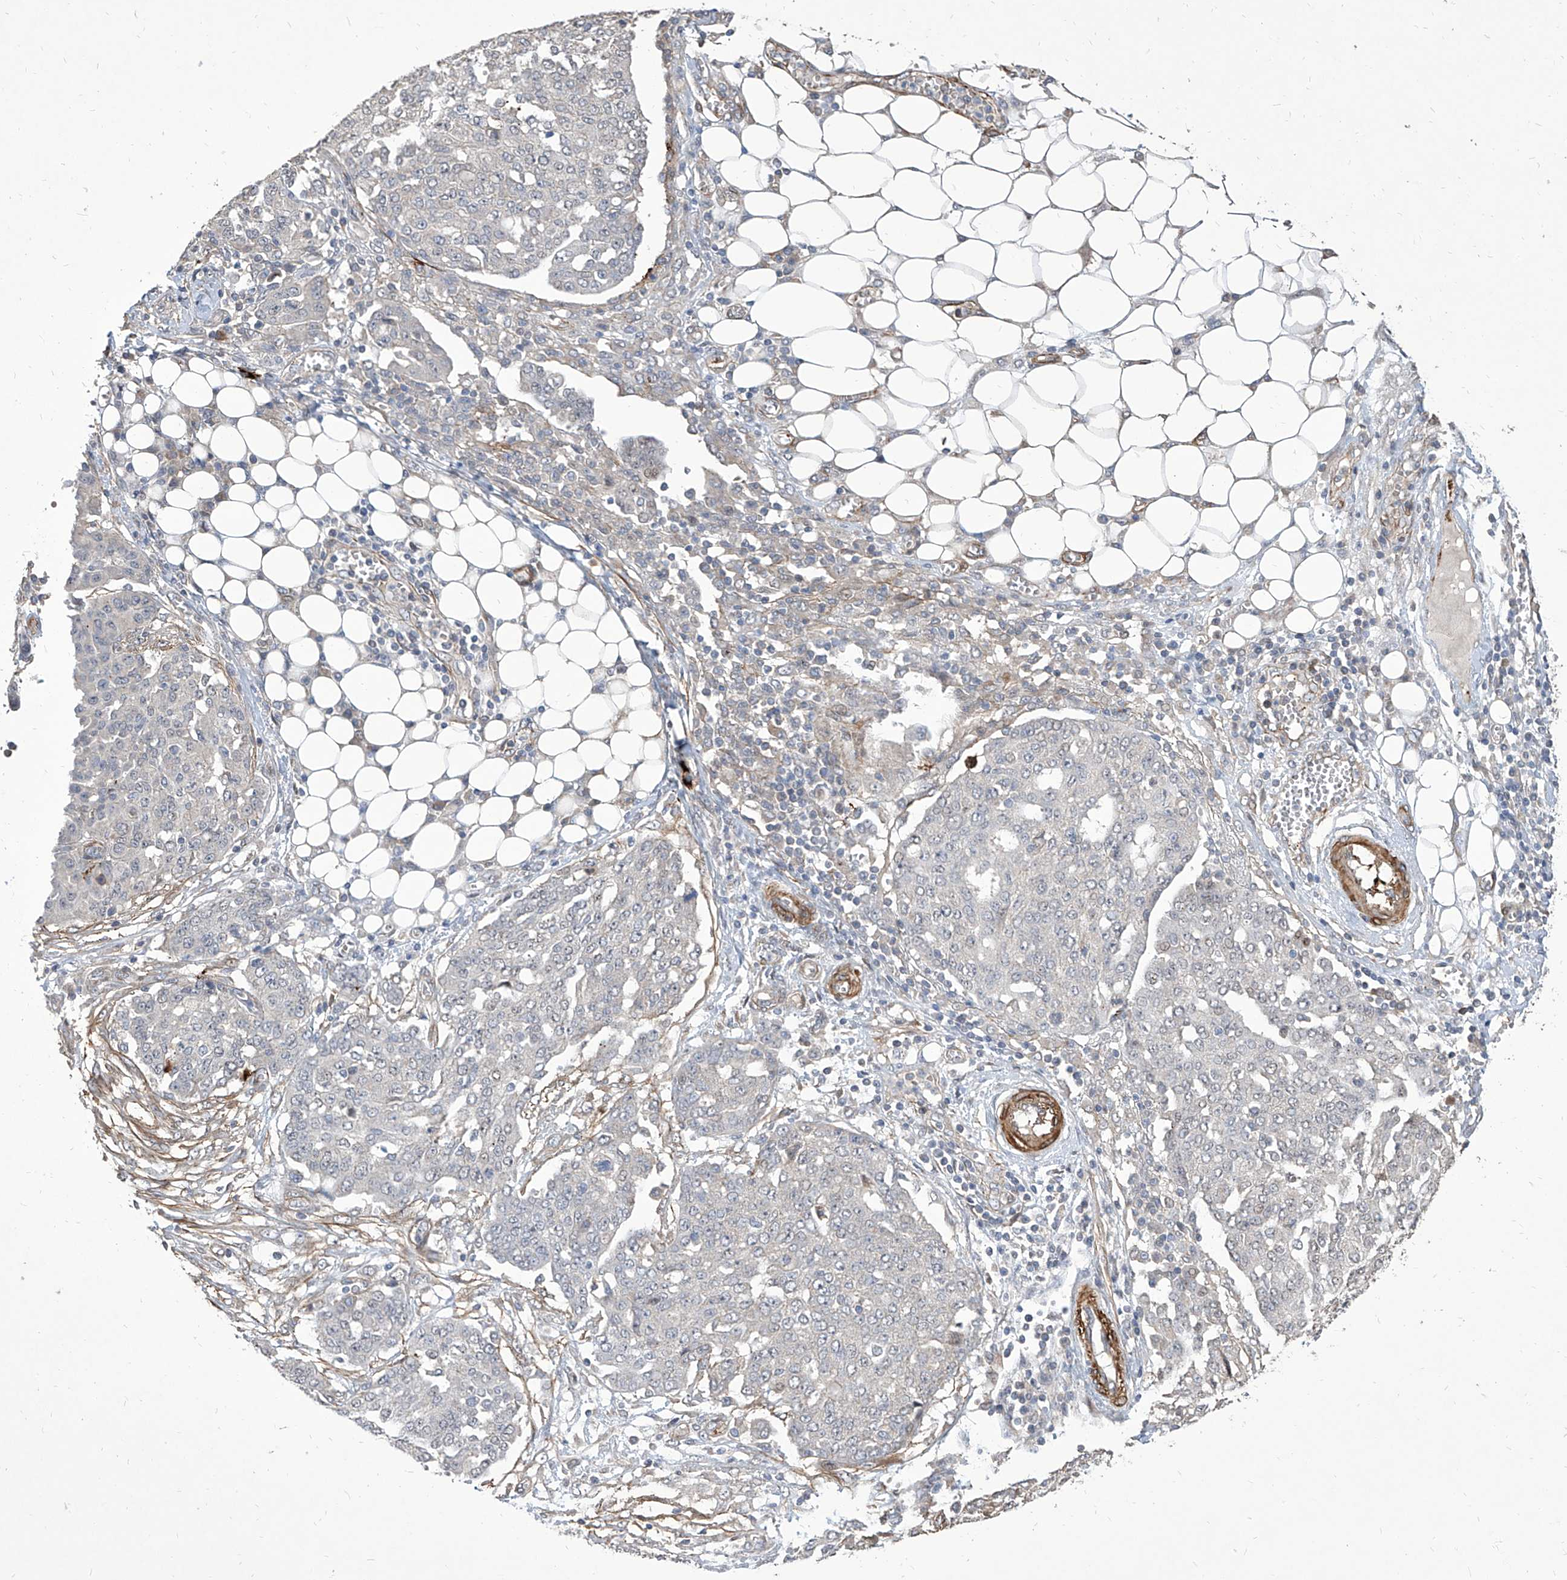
{"staining": {"intensity": "negative", "quantity": "none", "location": "none"}, "tissue": "ovarian cancer", "cell_type": "Tumor cells", "image_type": "cancer", "snomed": [{"axis": "morphology", "description": "Cystadenocarcinoma, serous, NOS"}, {"axis": "topography", "description": "Soft tissue"}, {"axis": "topography", "description": "Ovary"}], "caption": "Ovarian cancer stained for a protein using IHC reveals no expression tumor cells.", "gene": "FAM83B", "patient": {"sex": "female", "age": 57}}